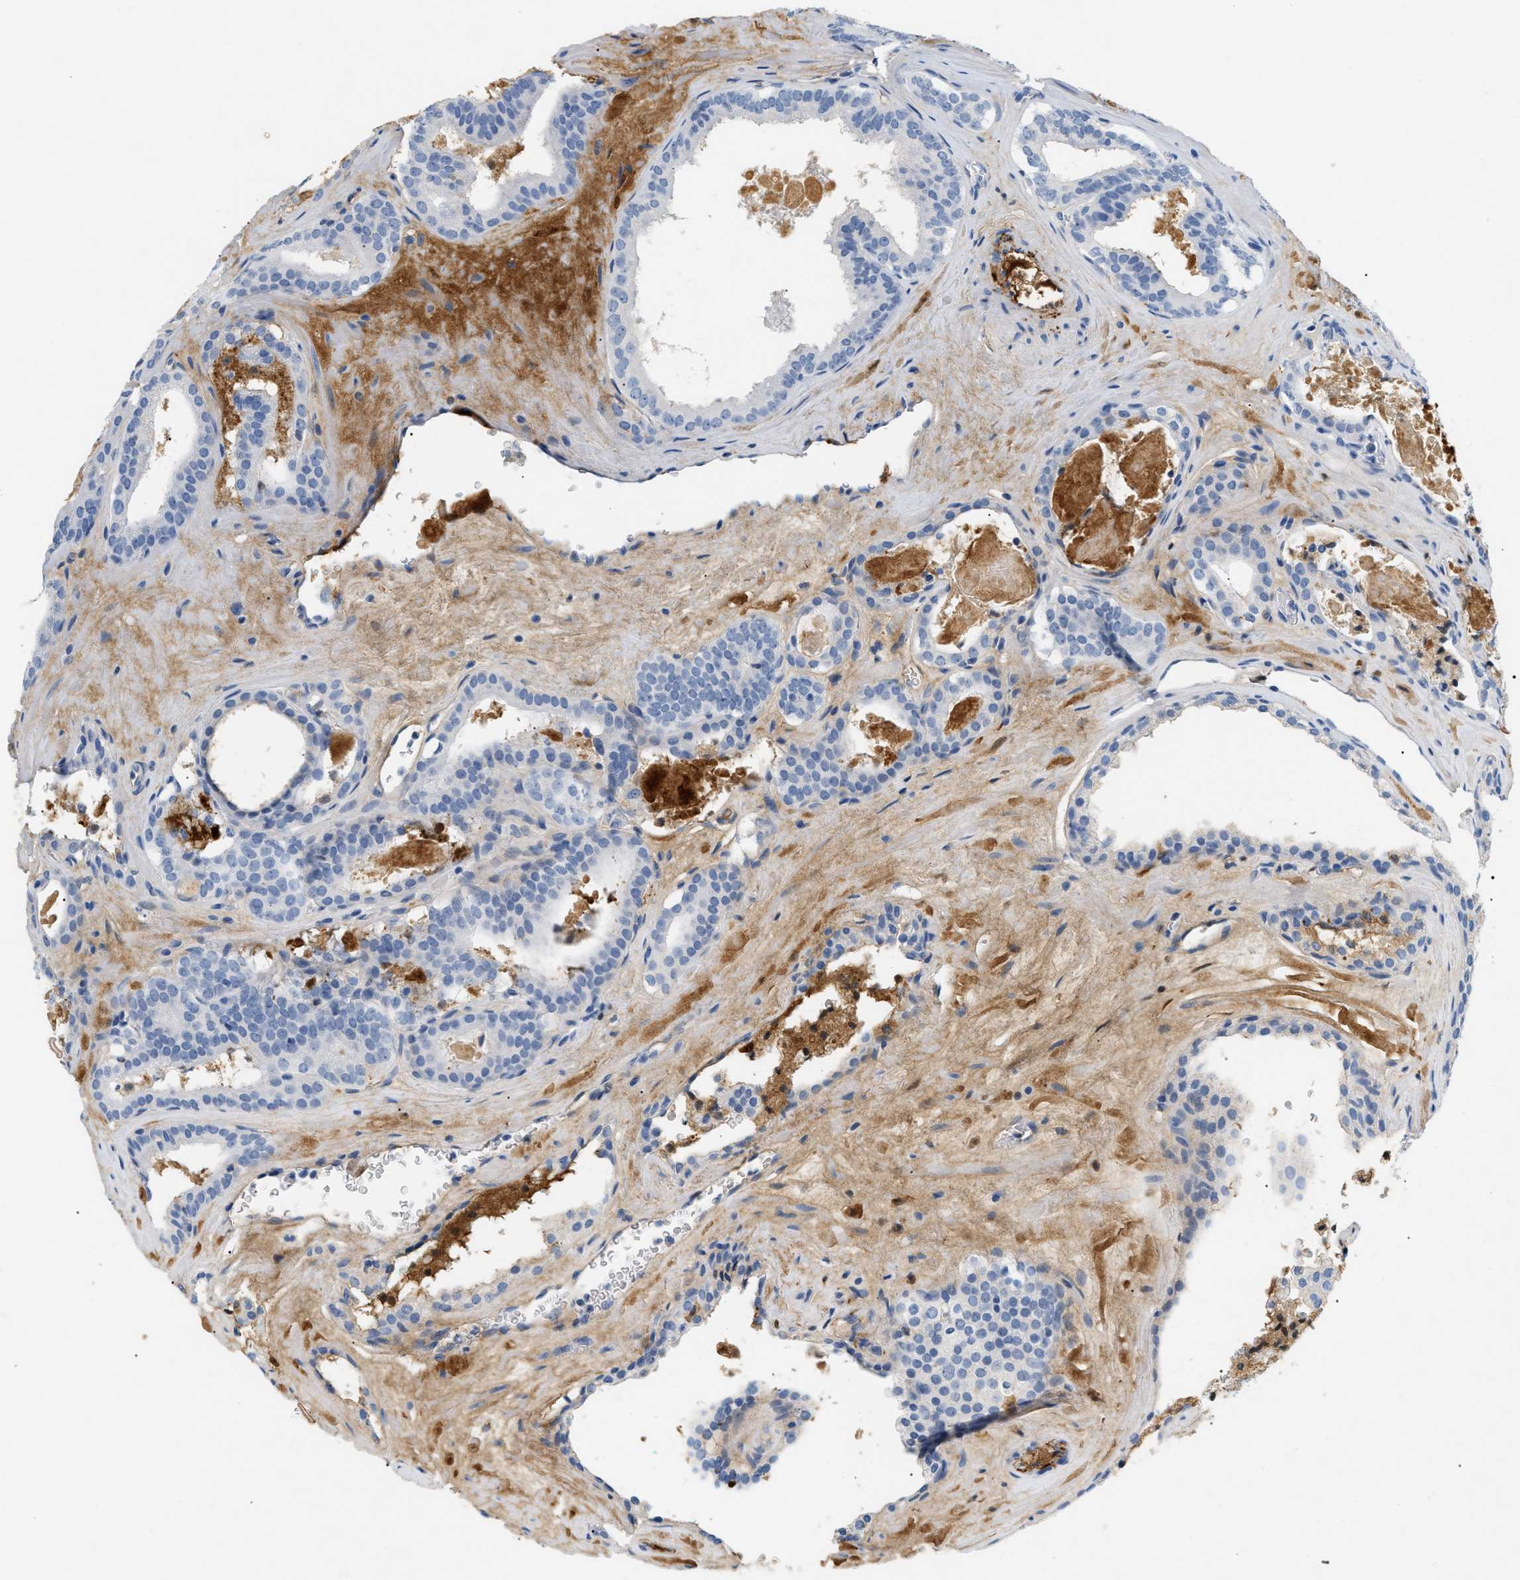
{"staining": {"intensity": "negative", "quantity": "none", "location": "none"}, "tissue": "prostate cancer", "cell_type": "Tumor cells", "image_type": "cancer", "snomed": [{"axis": "morphology", "description": "Adenocarcinoma, High grade"}, {"axis": "topography", "description": "Prostate"}], "caption": "Tumor cells show no significant staining in adenocarcinoma (high-grade) (prostate).", "gene": "CFH", "patient": {"sex": "male", "age": 60}}